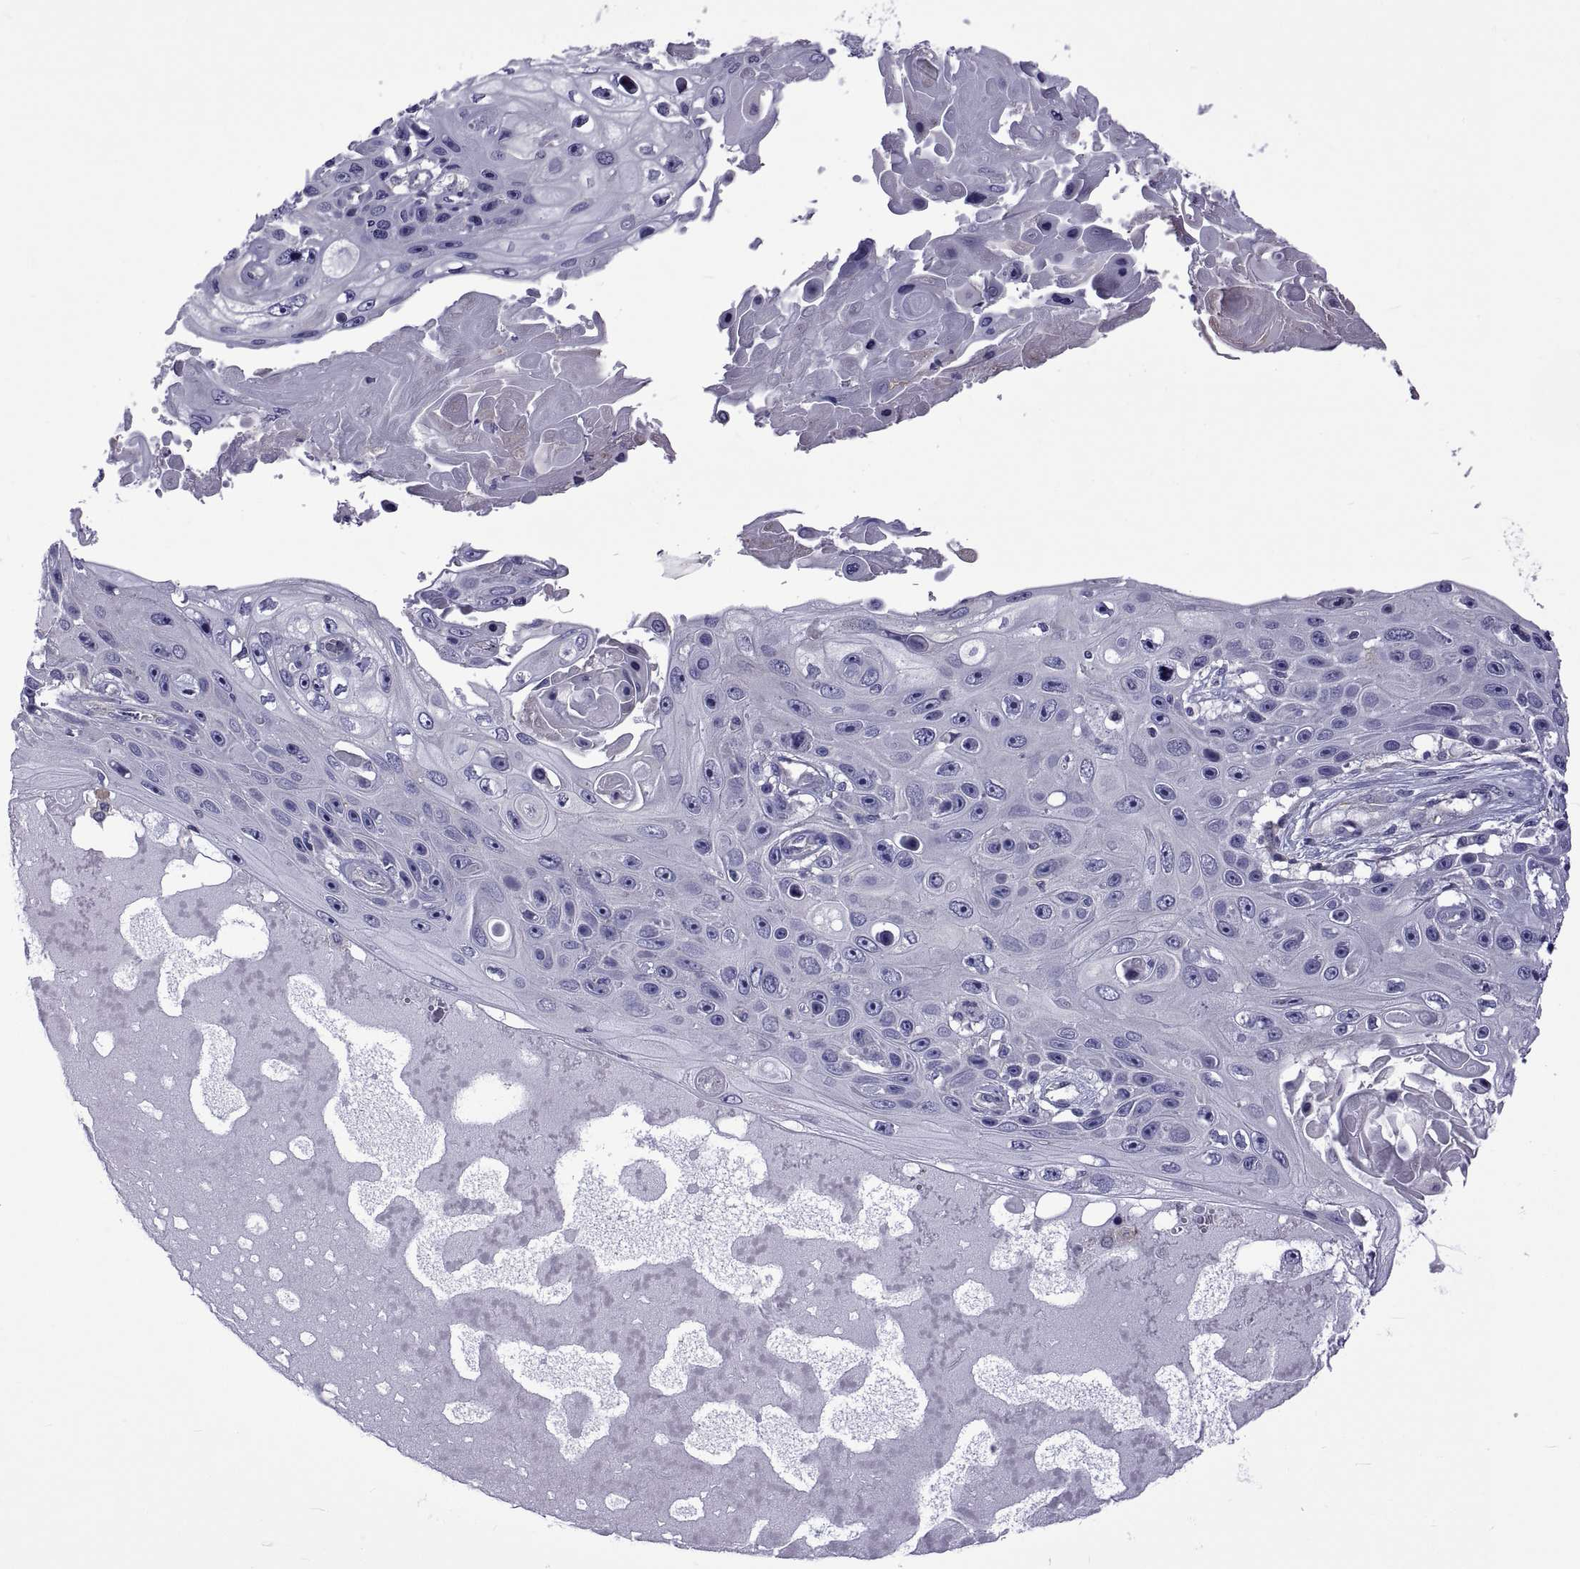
{"staining": {"intensity": "negative", "quantity": "none", "location": "none"}, "tissue": "skin cancer", "cell_type": "Tumor cells", "image_type": "cancer", "snomed": [{"axis": "morphology", "description": "Squamous cell carcinoma, NOS"}, {"axis": "topography", "description": "Skin"}], "caption": "Image shows no protein positivity in tumor cells of skin cancer tissue.", "gene": "TMC3", "patient": {"sex": "male", "age": 82}}